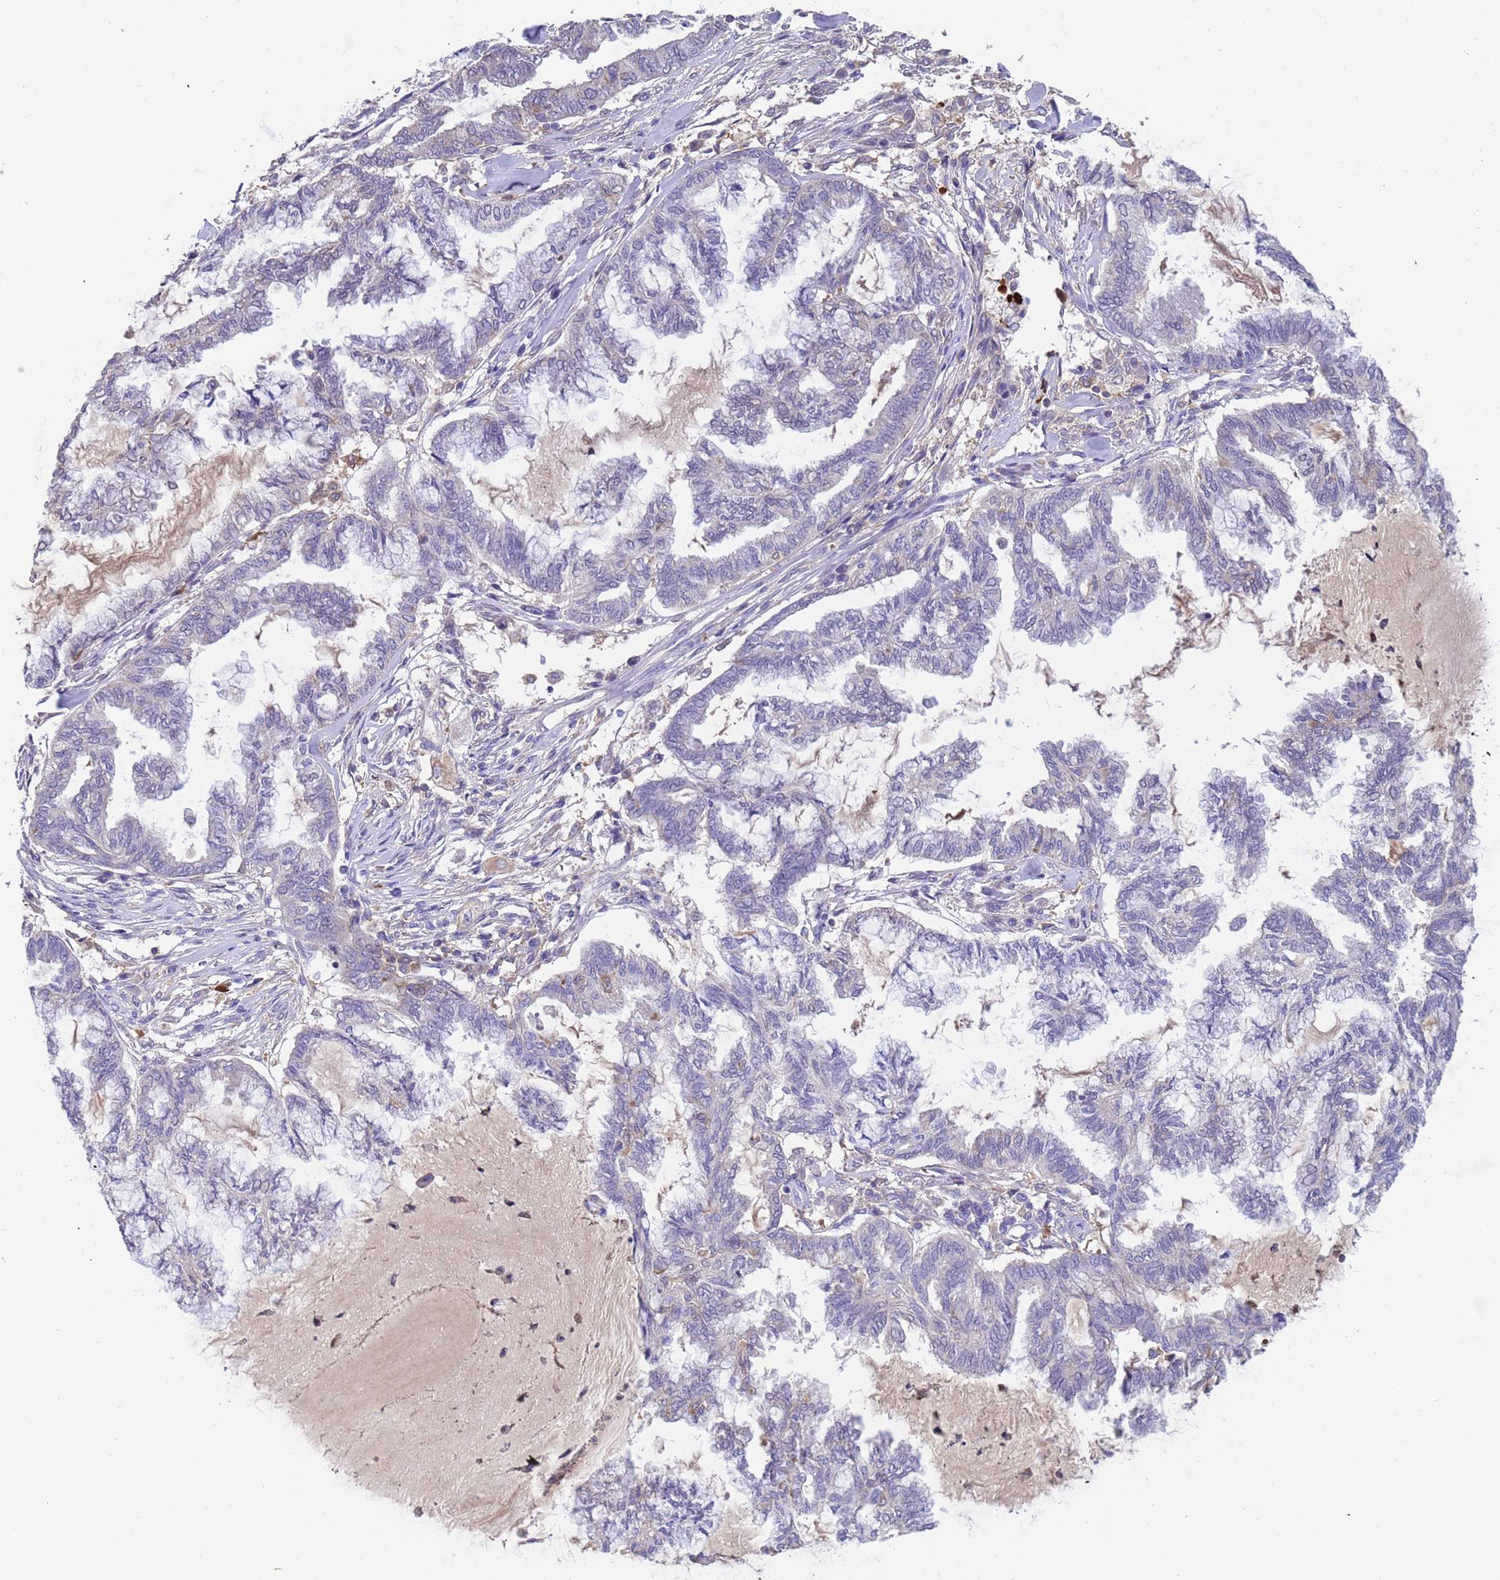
{"staining": {"intensity": "negative", "quantity": "none", "location": "none"}, "tissue": "endometrial cancer", "cell_type": "Tumor cells", "image_type": "cancer", "snomed": [{"axis": "morphology", "description": "Adenocarcinoma, NOS"}, {"axis": "topography", "description": "Endometrium"}], "caption": "Tumor cells are negative for protein expression in human endometrial adenocarcinoma.", "gene": "AMPD3", "patient": {"sex": "female", "age": 86}}